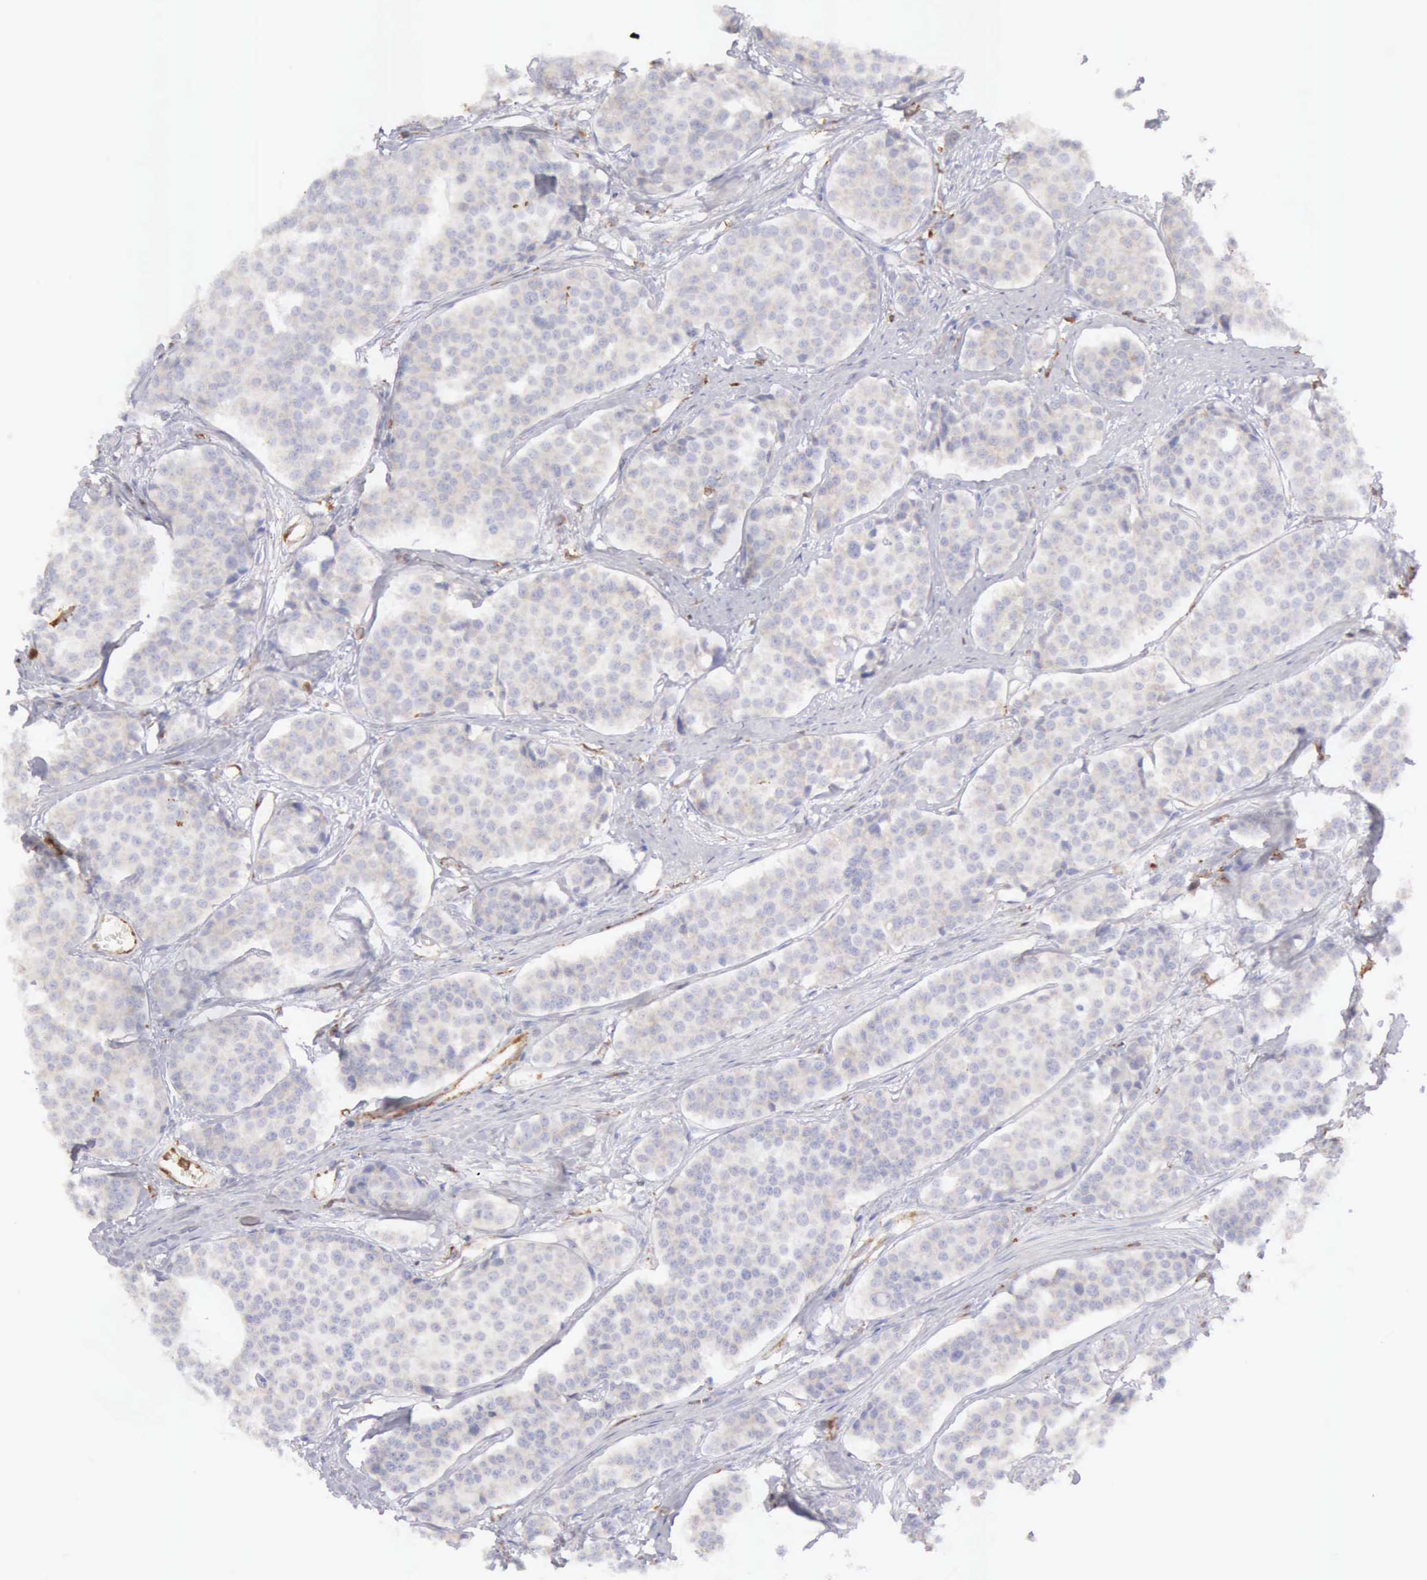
{"staining": {"intensity": "negative", "quantity": "none", "location": "none"}, "tissue": "carcinoid", "cell_type": "Tumor cells", "image_type": "cancer", "snomed": [{"axis": "morphology", "description": "Carcinoid, malignant, NOS"}, {"axis": "topography", "description": "Small intestine"}], "caption": "The immunohistochemistry (IHC) image has no significant positivity in tumor cells of carcinoid tissue.", "gene": "ARHGAP4", "patient": {"sex": "male", "age": 60}}